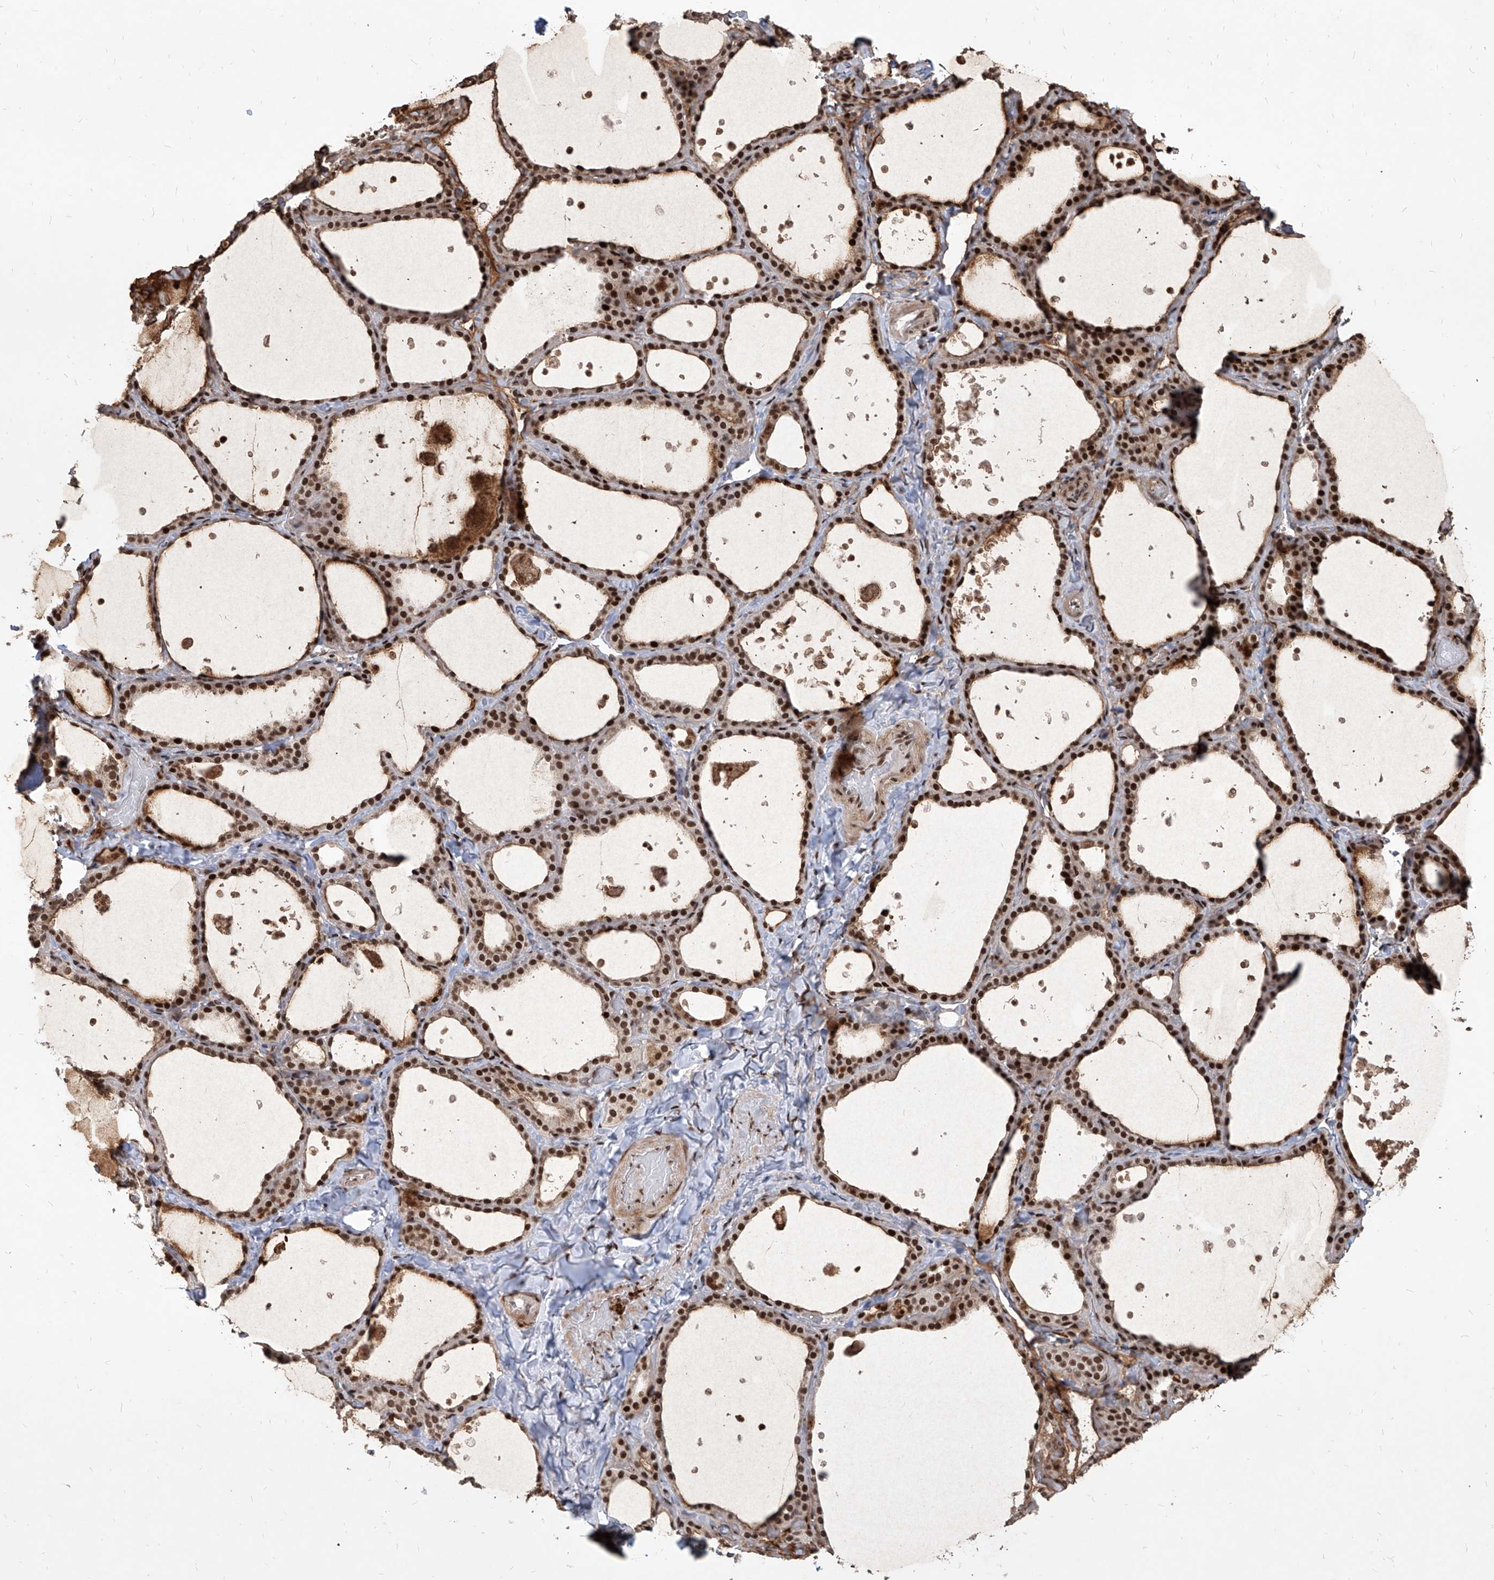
{"staining": {"intensity": "strong", "quantity": ">75%", "location": "nuclear"}, "tissue": "thyroid gland", "cell_type": "Glandular cells", "image_type": "normal", "snomed": [{"axis": "morphology", "description": "Normal tissue, NOS"}, {"axis": "topography", "description": "Thyroid gland"}], "caption": "Strong nuclear positivity is present in about >75% of glandular cells in normal thyroid gland.", "gene": "IRF2", "patient": {"sex": "female", "age": 44}}